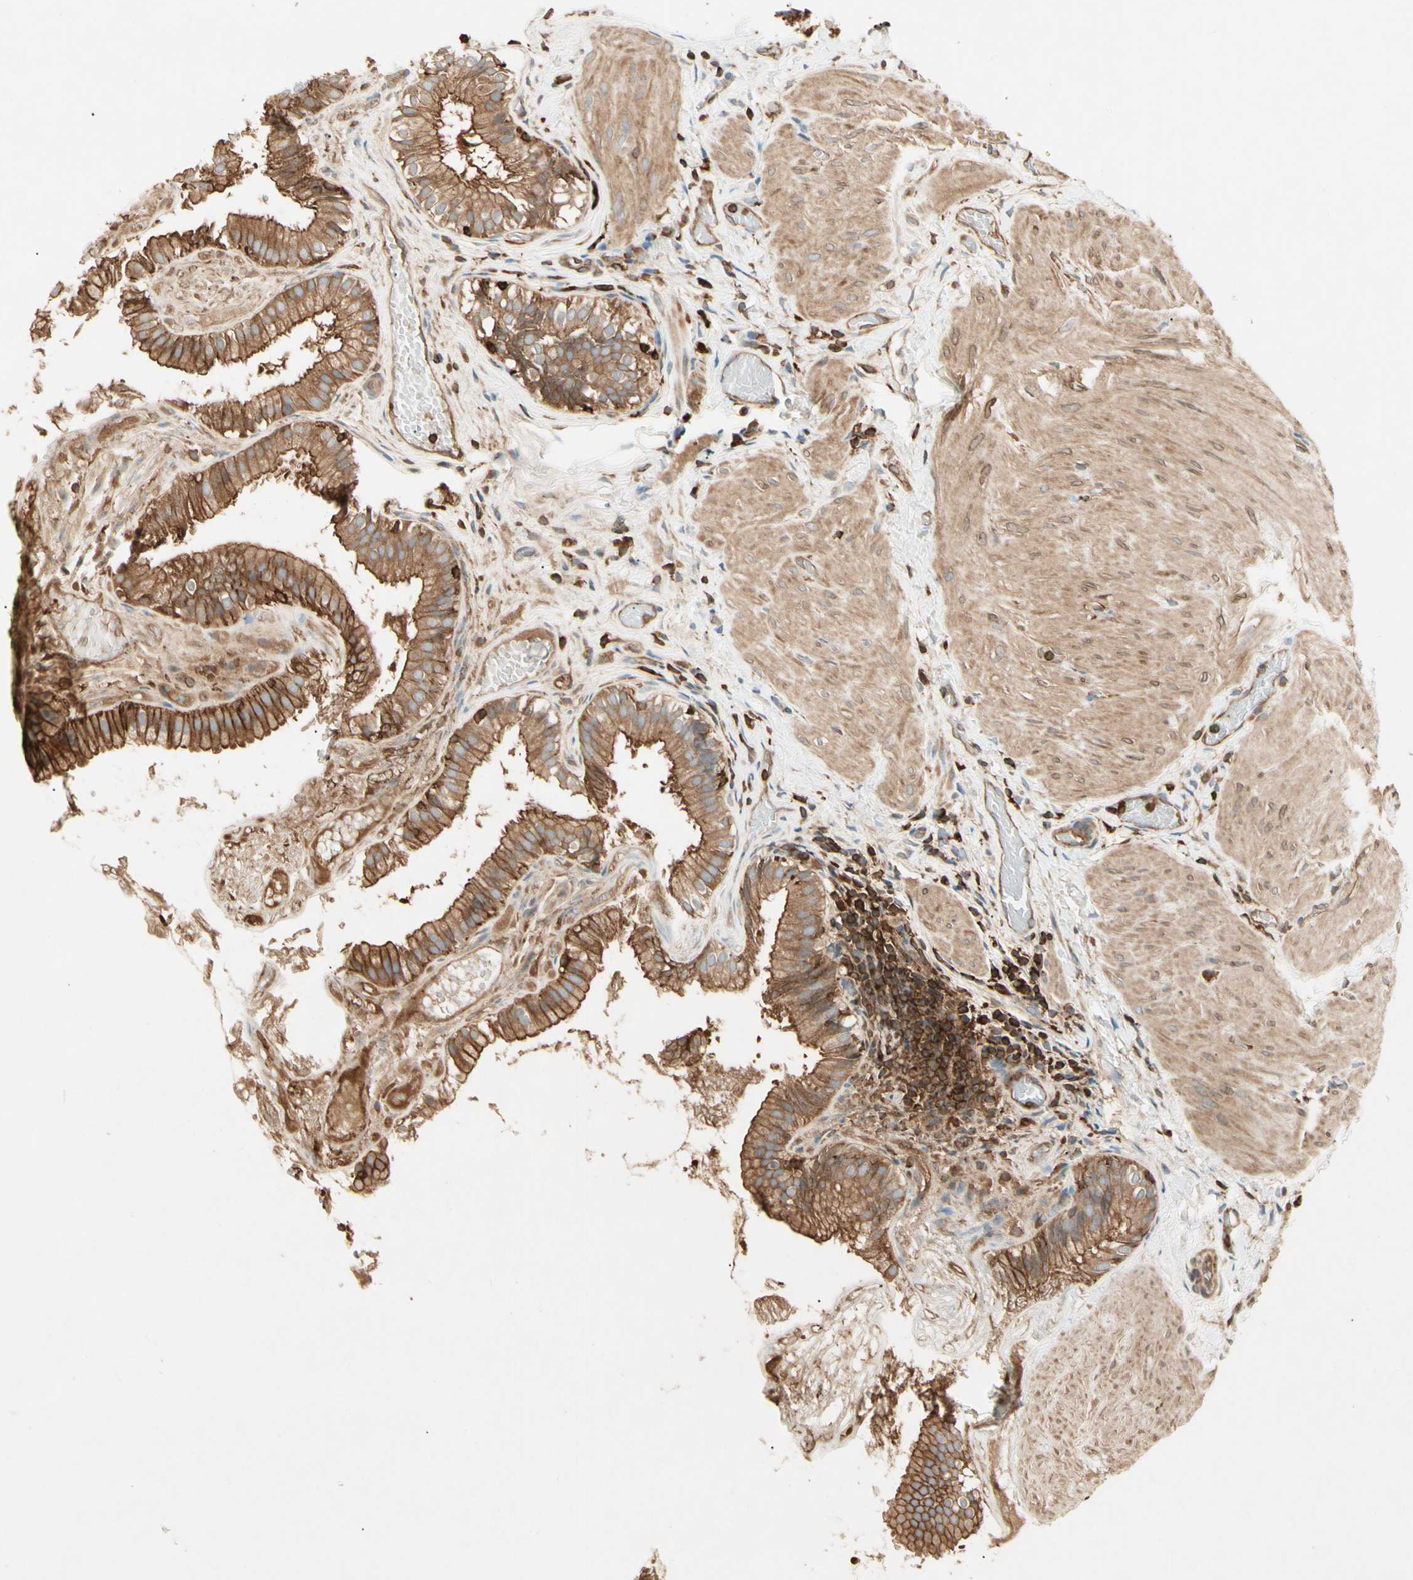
{"staining": {"intensity": "strong", "quantity": ">75%", "location": "cytoplasmic/membranous"}, "tissue": "gallbladder", "cell_type": "Glandular cells", "image_type": "normal", "snomed": [{"axis": "morphology", "description": "Normal tissue, NOS"}, {"axis": "topography", "description": "Gallbladder"}], "caption": "DAB (3,3'-diaminobenzidine) immunohistochemical staining of normal human gallbladder exhibits strong cytoplasmic/membranous protein staining in approximately >75% of glandular cells.", "gene": "ARPC2", "patient": {"sex": "female", "age": 26}}